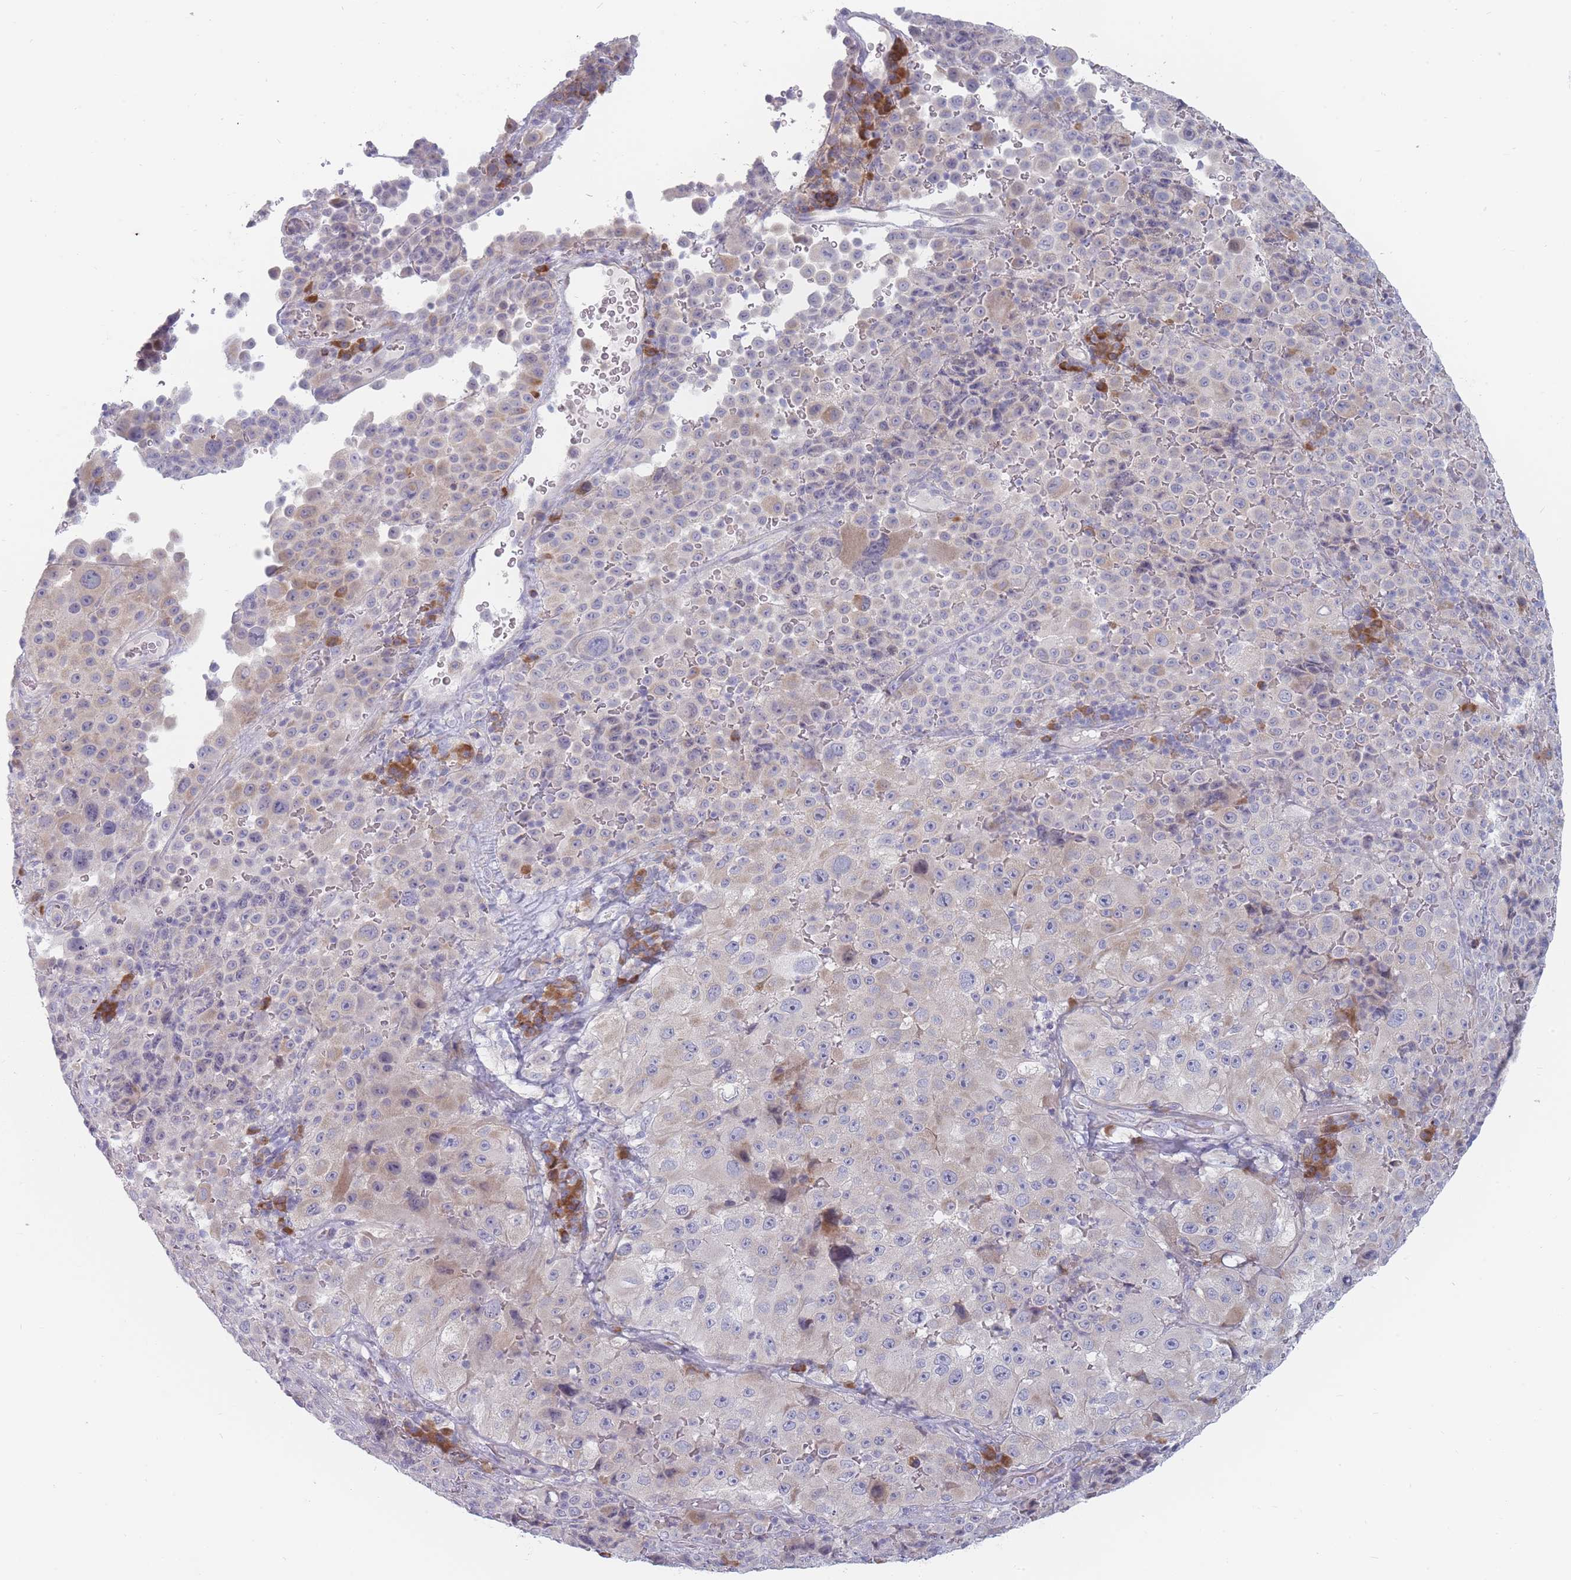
{"staining": {"intensity": "weak", "quantity": "<25%", "location": "cytoplasmic/membranous"}, "tissue": "melanoma", "cell_type": "Tumor cells", "image_type": "cancer", "snomed": [{"axis": "morphology", "description": "Malignant melanoma, Metastatic site"}, {"axis": "topography", "description": "Lymph node"}], "caption": "This is an IHC micrograph of melanoma. There is no positivity in tumor cells.", "gene": "SPATS1", "patient": {"sex": "male", "age": 62}}